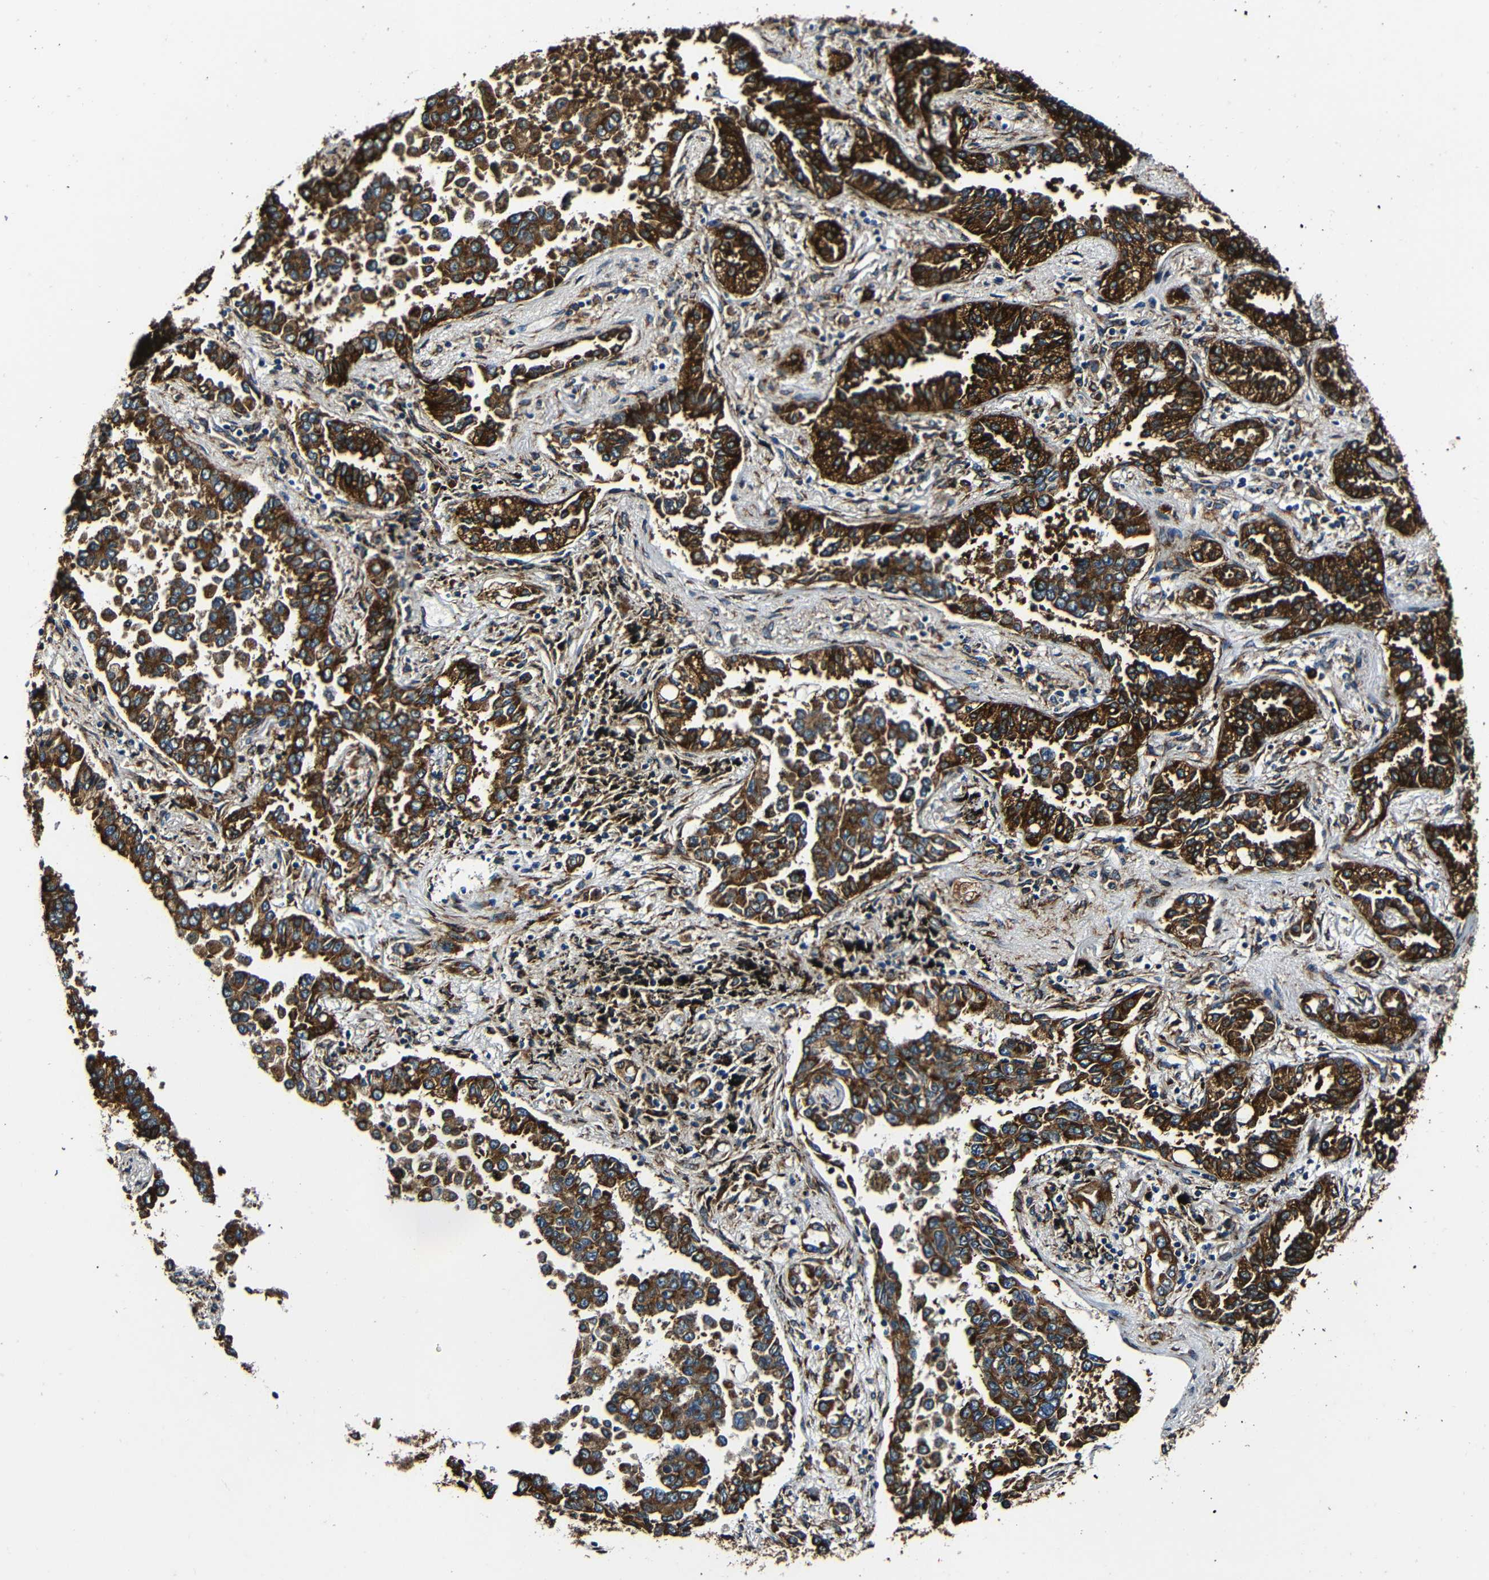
{"staining": {"intensity": "strong", "quantity": ">75%", "location": "cytoplasmic/membranous"}, "tissue": "lung cancer", "cell_type": "Tumor cells", "image_type": "cancer", "snomed": [{"axis": "morphology", "description": "Normal tissue, NOS"}, {"axis": "morphology", "description": "Adenocarcinoma, NOS"}, {"axis": "topography", "description": "Lung"}], "caption": "Protein staining by immunohistochemistry (IHC) displays strong cytoplasmic/membranous staining in about >75% of tumor cells in lung adenocarcinoma.", "gene": "RRBP1", "patient": {"sex": "male", "age": 59}}